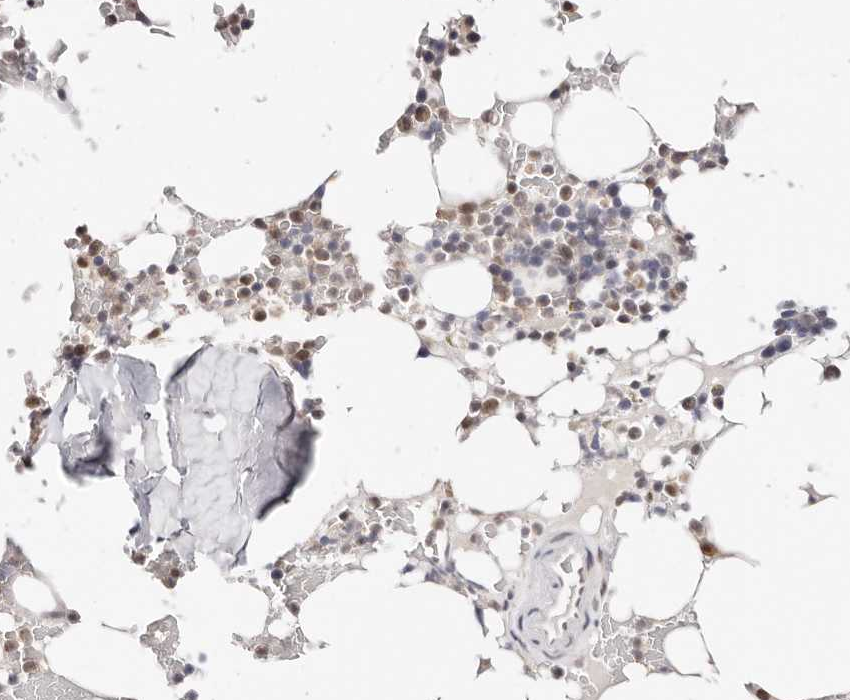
{"staining": {"intensity": "moderate", "quantity": "25%-75%", "location": "nuclear"}, "tissue": "bone marrow", "cell_type": "Hematopoietic cells", "image_type": "normal", "snomed": [{"axis": "morphology", "description": "Normal tissue, NOS"}, {"axis": "topography", "description": "Bone marrow"}], "caption": "Immunohistochemistry histopathology image of benign human bone marrow stained for a protein (brown), which displays medium levels of moderate nuclear positivity in approximately 25%-75% of hematopoietic cells.", "gene": "VIPAS39", "patient": {"sex": "male", "age": 58}}